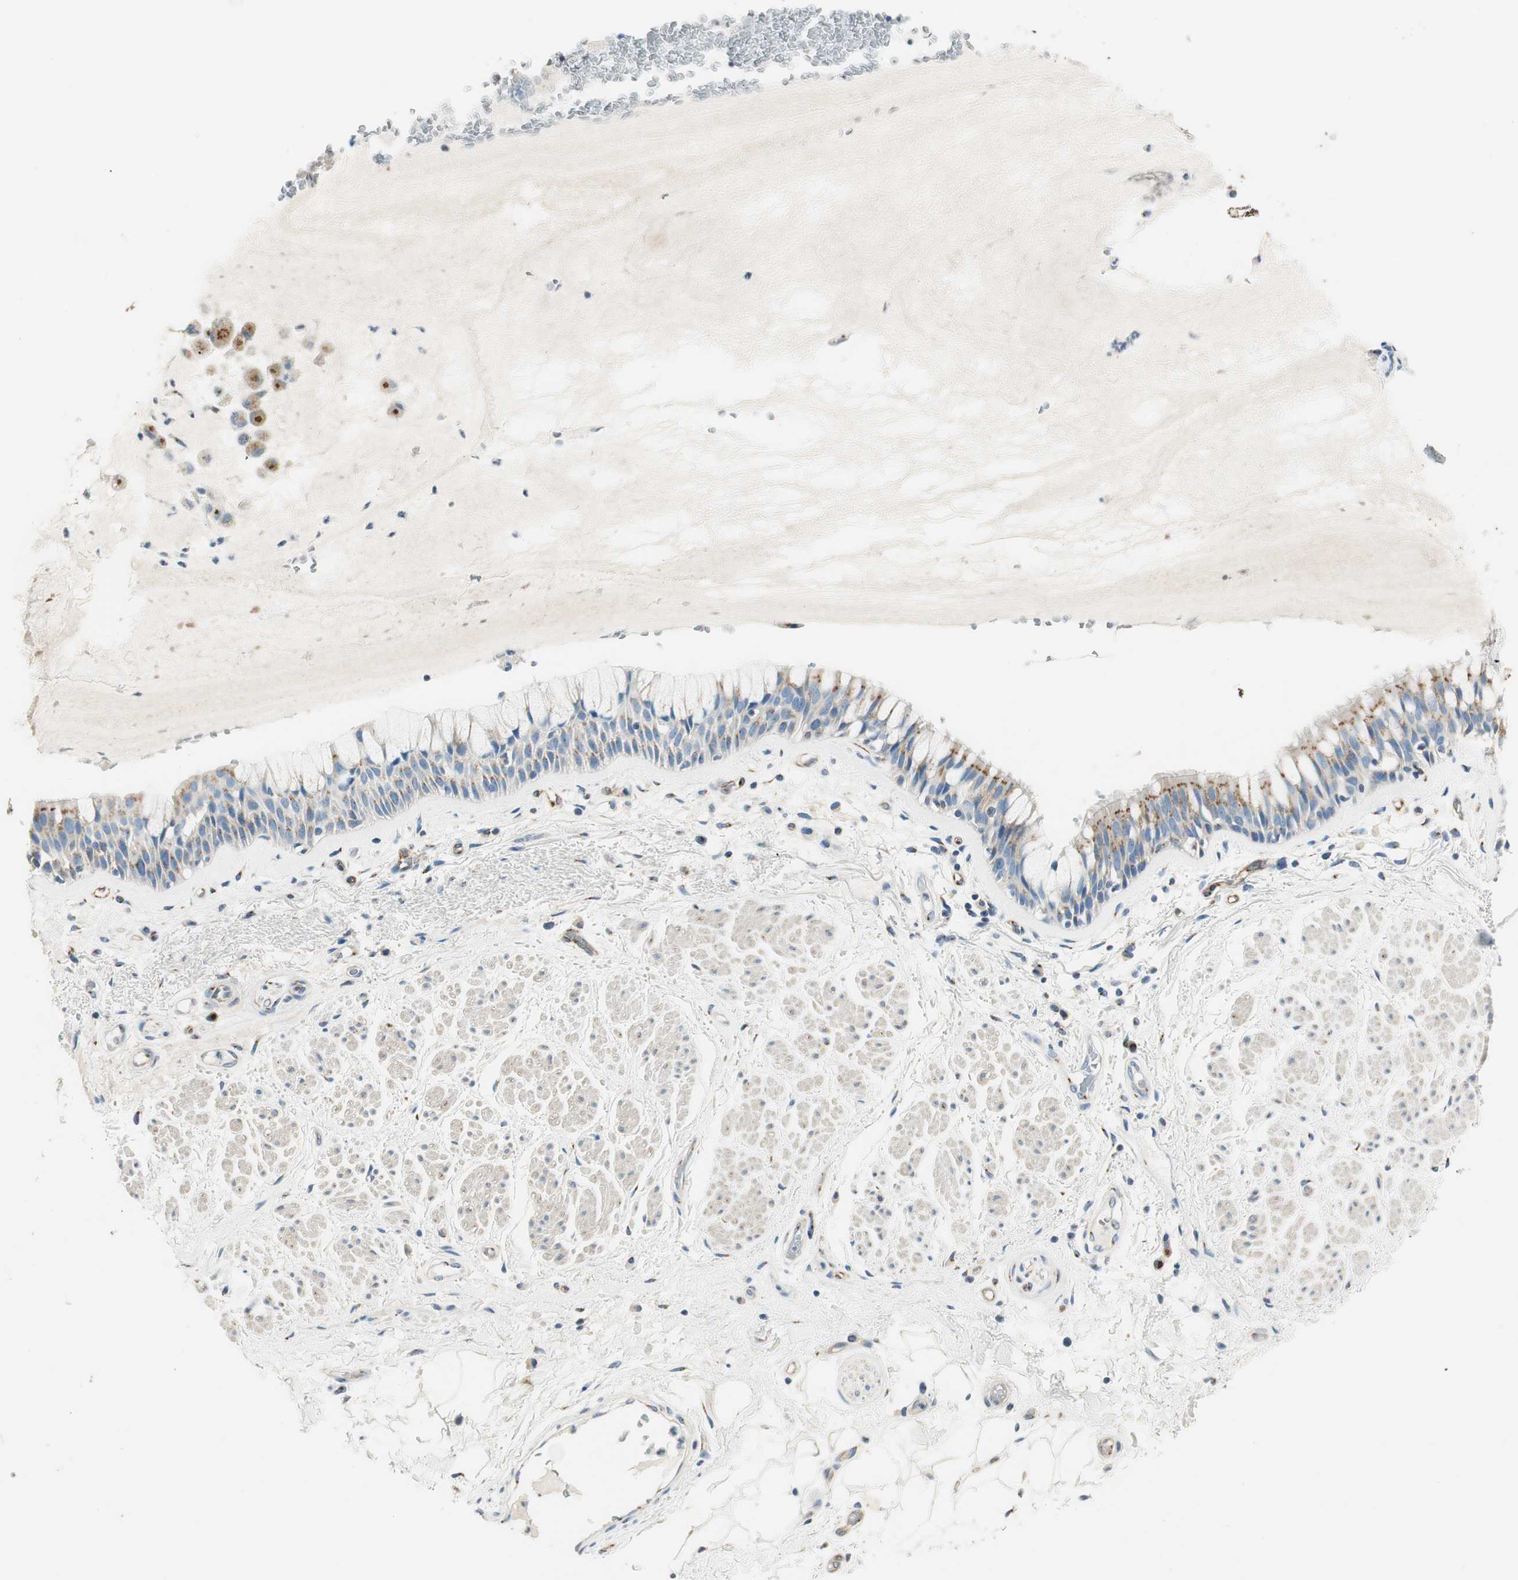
{"staining": {"intensity": "moderate", "quantity": "25%-75%", "location": "cytoplasmic/membranous"}, "tissue": "bronchus", "cell_type": "Respiratory epithelial cells", "image_type": "normal", "snomed": [{"axis": "morphology", "description": "Normal tissue, NOS"}, {"axis": "topography", "description": "Bronchus"}], "caption": "Respiratory epithelial cells exhibit medium levels of moderate cytoplasmic/membranous expression in about 25%-75% of cells in normal bronchus.", "gene": "TMF1", "patient": {"sex": "male", "age": 66}}